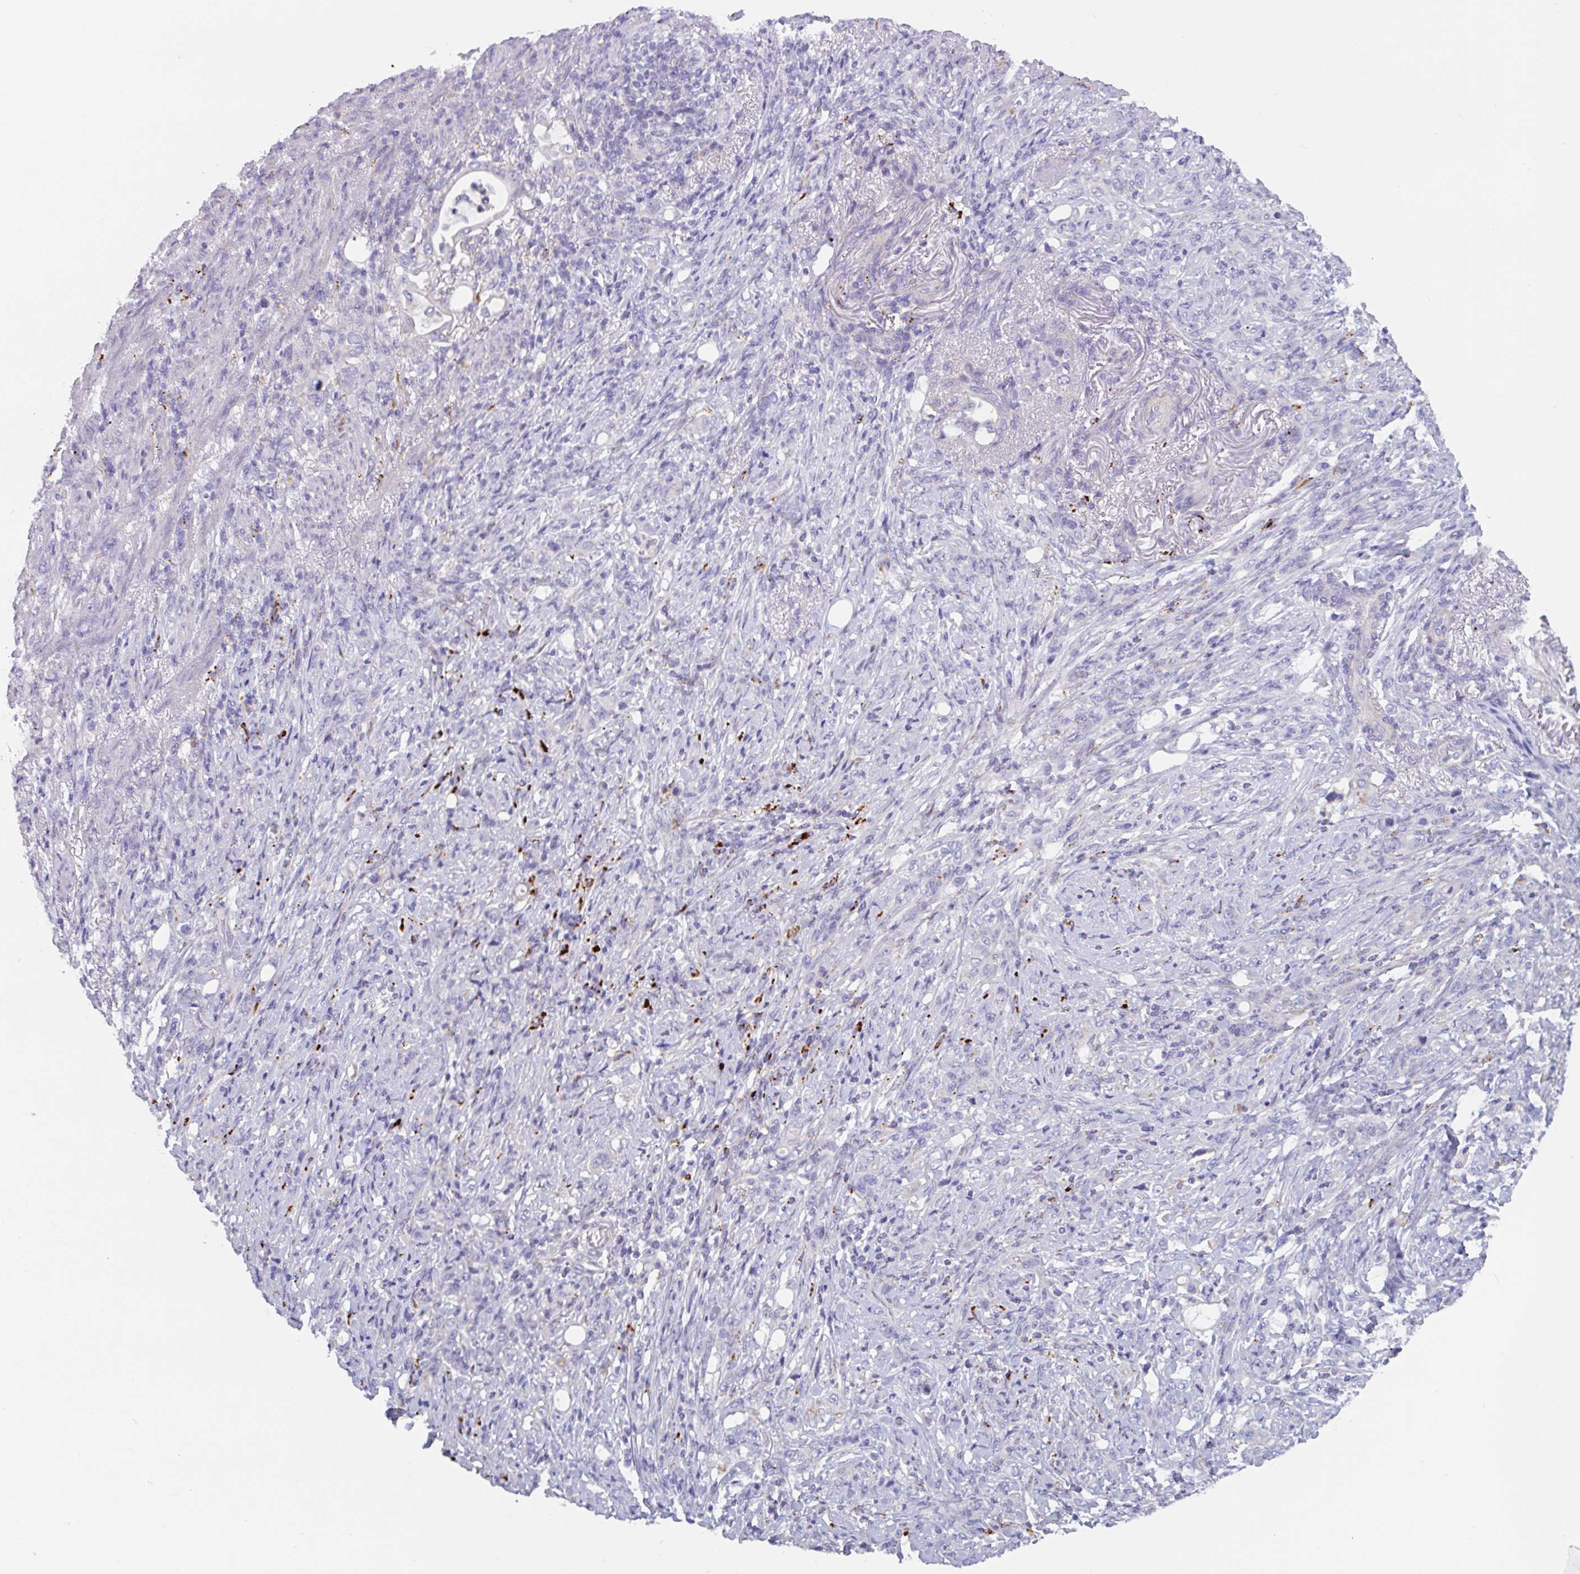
{"staining": {"intensity": "negative", "quantity": "none", "location": "none"}, "tissue": "stomach cancer", "cell_type": "Tumor cells", "image_type": "cancer", "snomed": [{"axis": "morphology", "description": "Normal tissue, NOS"}, {"axis": "morphology", "description": "Adenocarcinoma, NOS"}, {"axis": "topography", "description": "Stomach"}], "caption": "Tumor cells show no significant positivity in stomach cancer. The staining is performed using DAB brown chromogen with nuclei counter-stained in using hematoxylin.", "gene": "LENG9", "patient": {"sex": "female", "age": 79}}